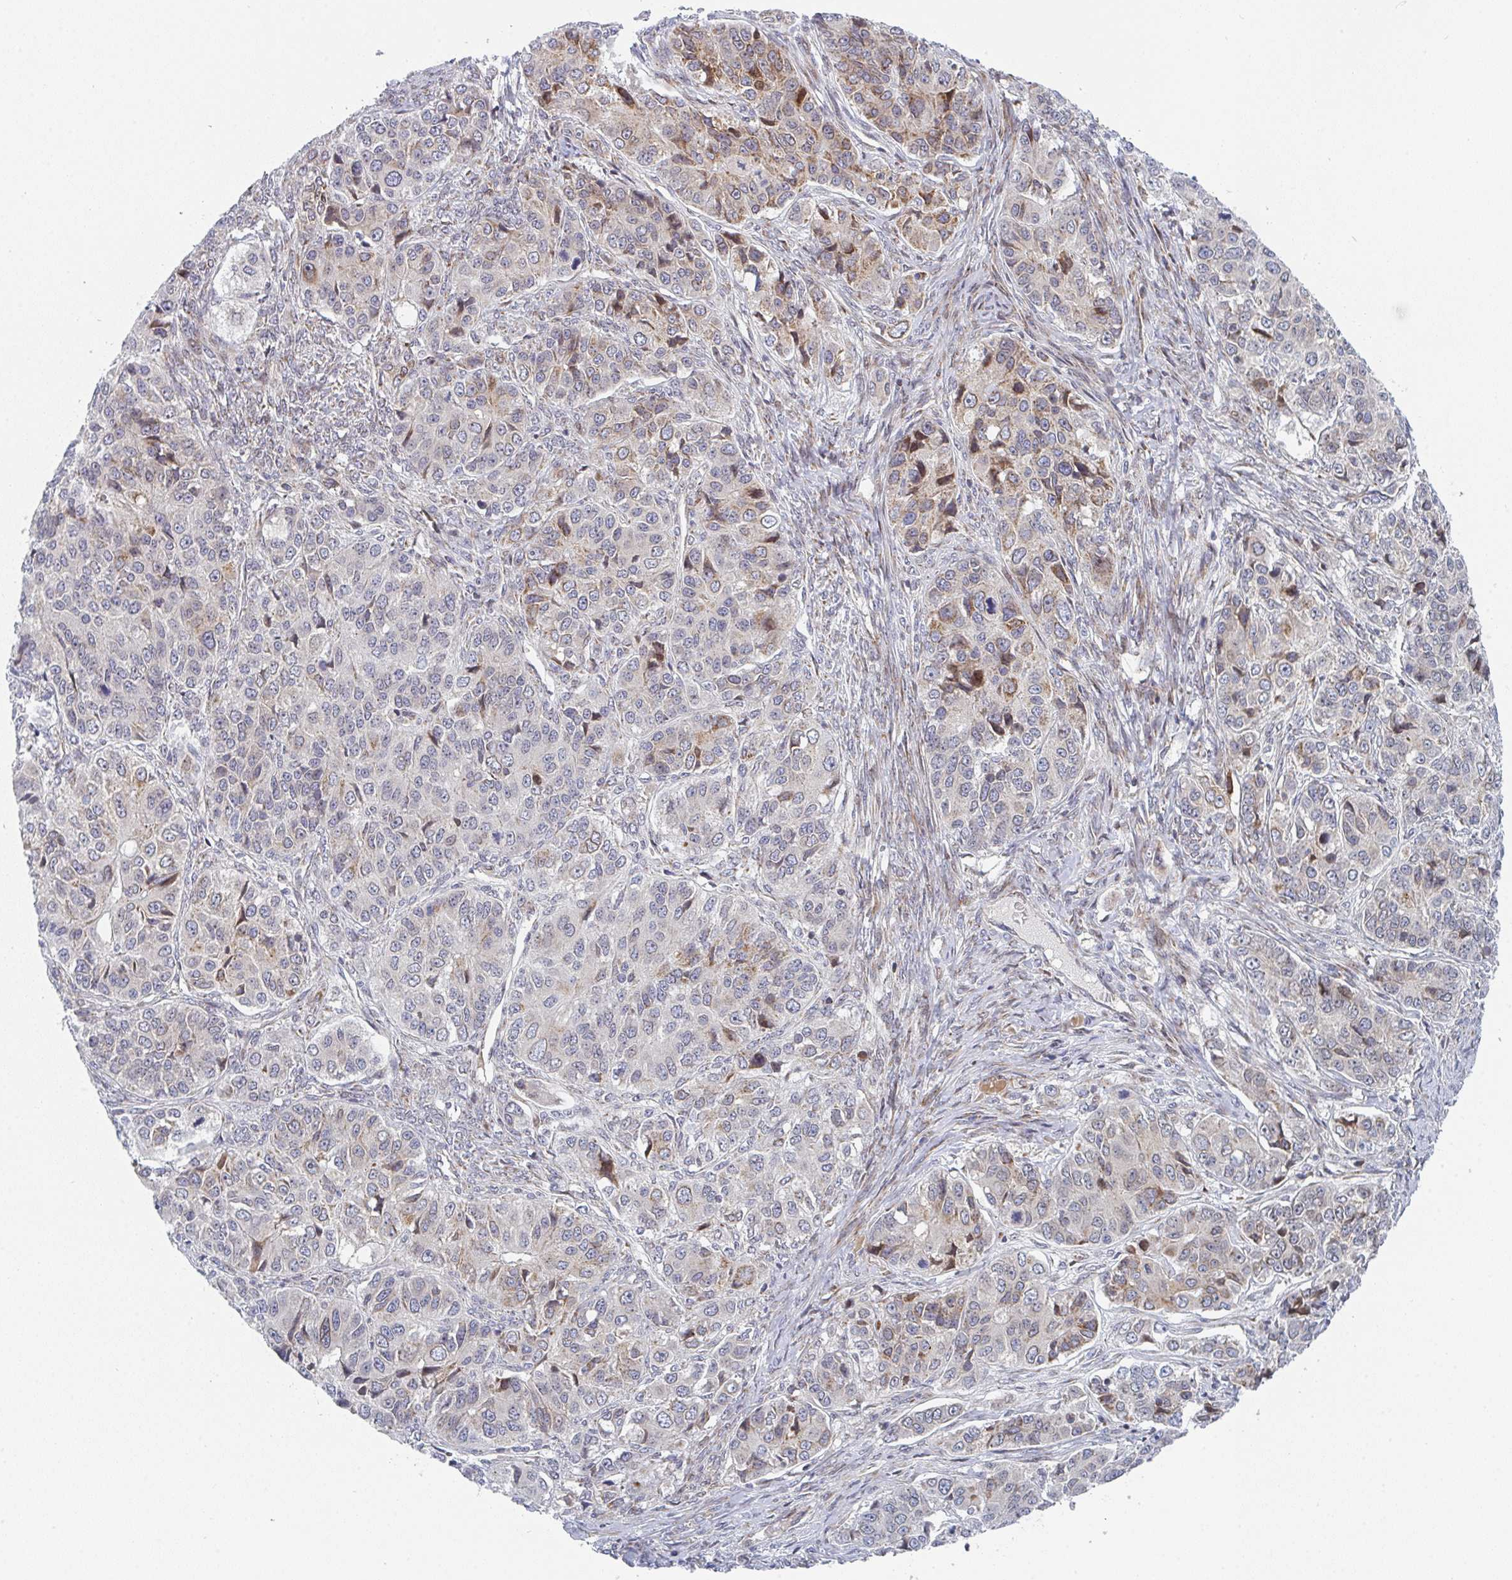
{"staining": {"intensity": "moderate", "quantity": "<25%", "location": "cytoplasmic/membranous"}, "tissue": "ovarian cancer", "cell_type": "Tumor cells", "image_type": "cancer", "snomed": [{"axis": "morphology", "description": "Carcinoma, endometroid"}, {"axis": "topography", "description": "Ovary"}], "caption": "Ovarian cancer (endometroid carcinoma) stained with DAB IHC shows low levels of moderate cytoplasmic/membranous expression in about <25% of tumor cells.", "gene": "PRKCH", "patient": {"sex": "female", "age": 51}}